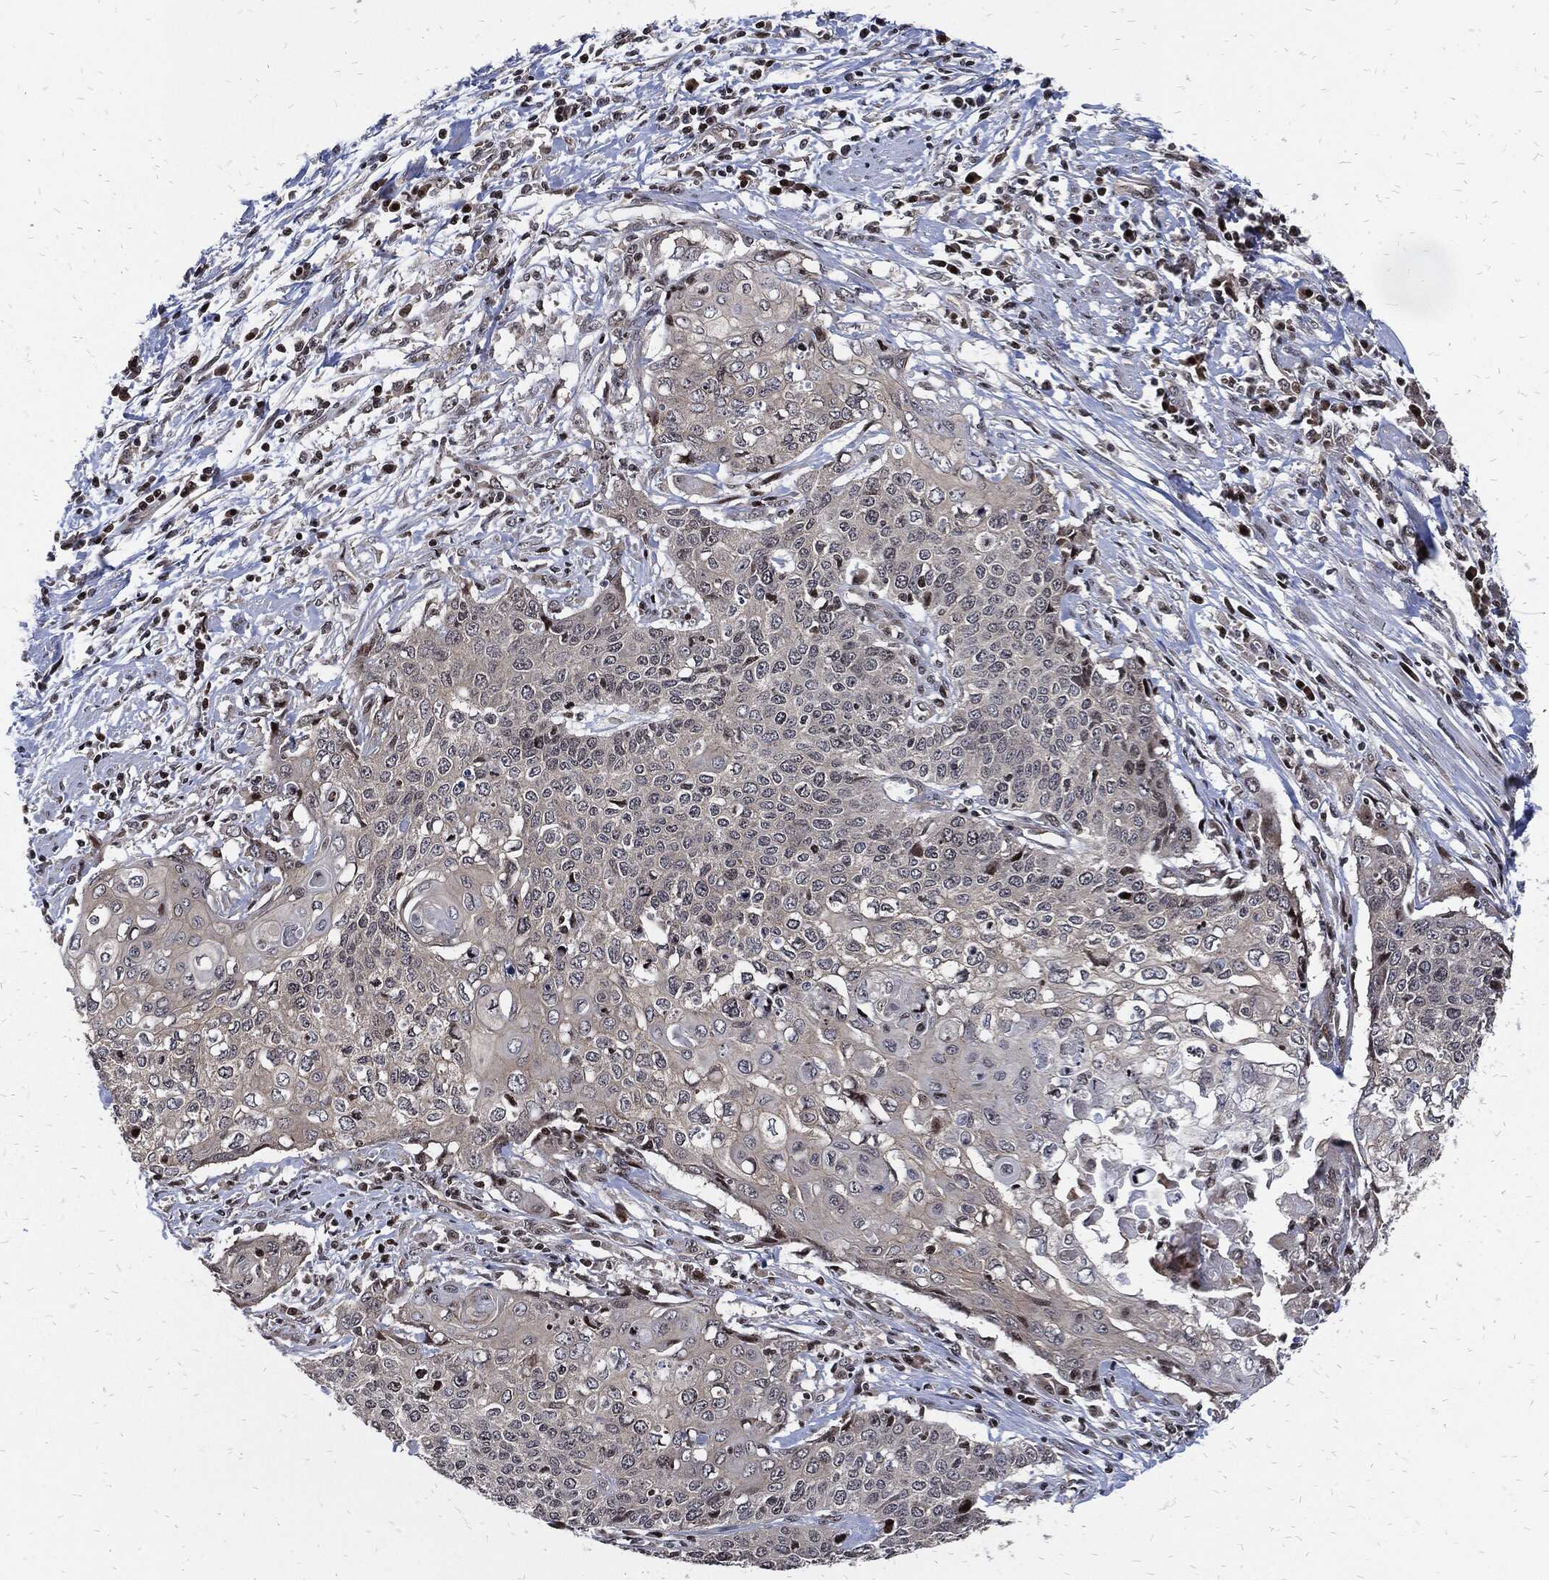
{"staining": {"intensity": "negative", "quantity": "none", "location": "none"}, "tissue": "cervical cancer", "cell_type": "Tumor cells", "image_type": "cancer", "snomed": [{"axis": "morphology", "description": "Squamous cell carcinoma, NOS"}, {"axis": "topography", "description": "Cervix"}], "caption": "There is no significant expression in tumor cells of cervical cancer.", "gene": "ZNF775", "patient": {"sex": "female", "age": 39}}